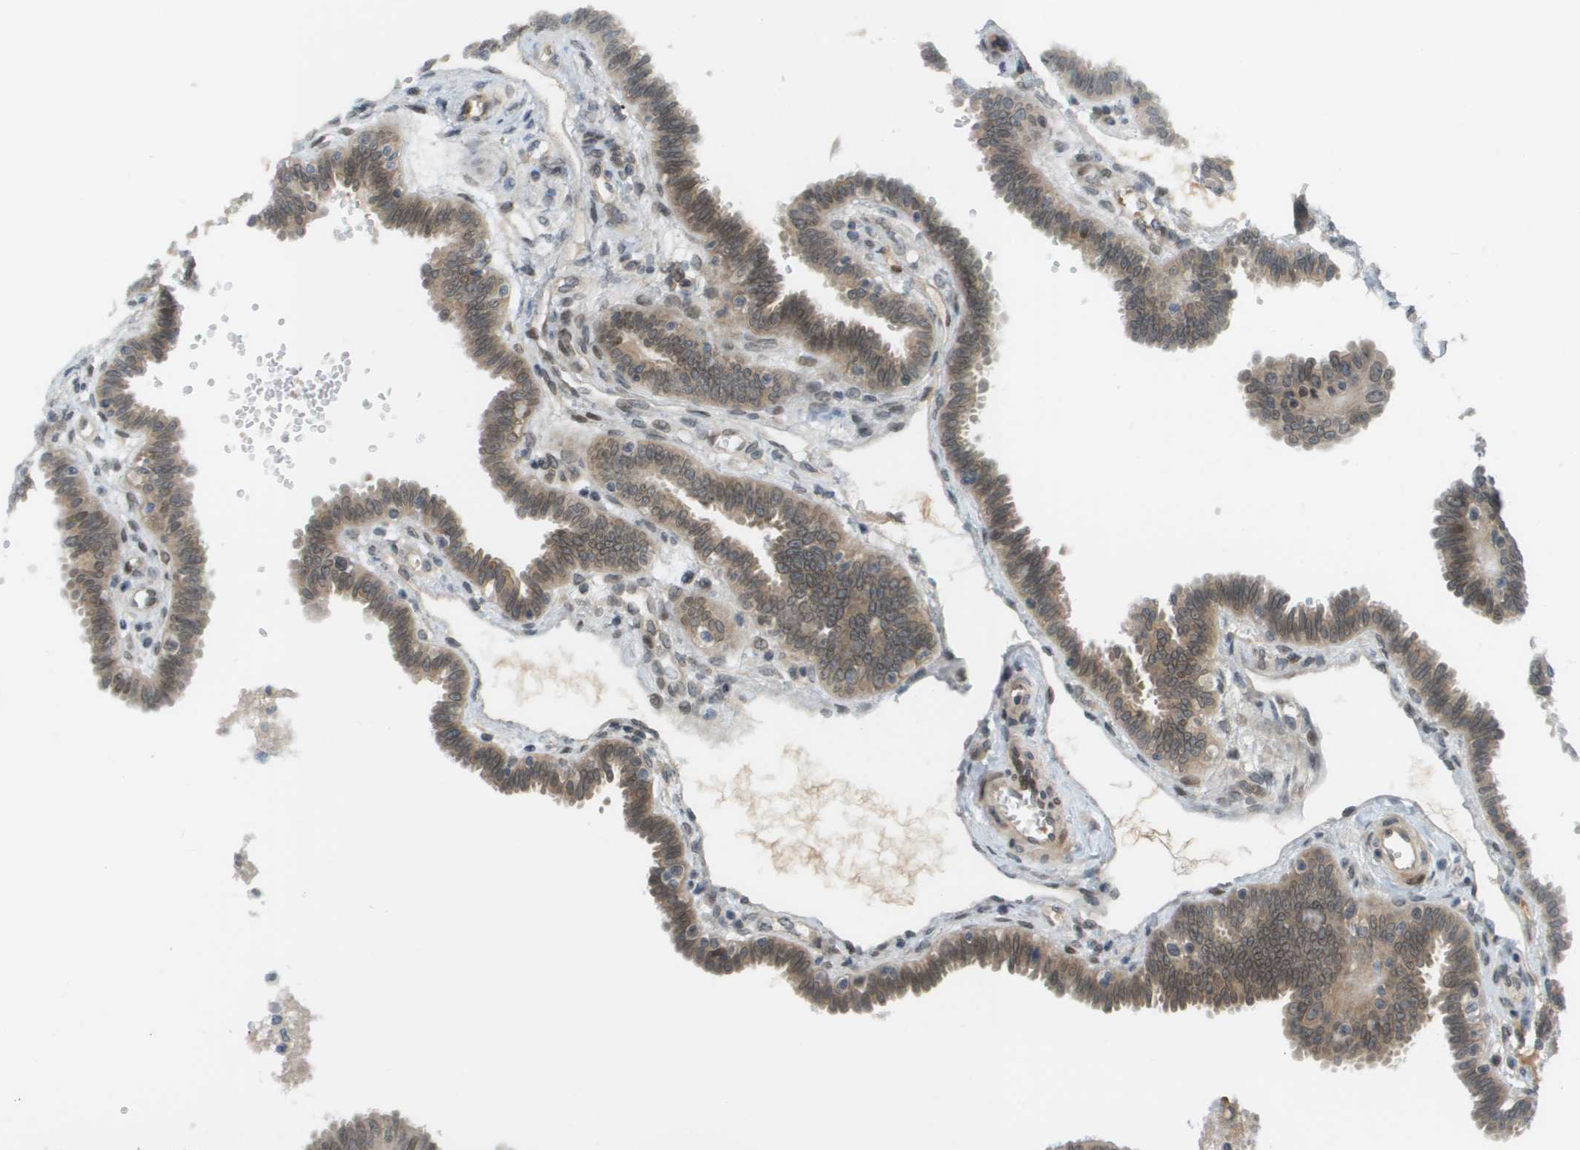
{"staining": {"intensity": "moderate", "quantity": ">75%", "location": "cytoplasmic/membranous,nuclear"}, "tissue": "fallopian tube", "cell_type": "Glandular cells", "image_type": "normal", "snomed": [{"axis": "morphology", "description": "Normal tissue, NOS"}, {"axis": "topography", "description": "Fallopian tube"}], "caption": "Moderate cytoplasmic/membranous,nuclear positivity is identified in about >75% of glandular cells in normal fallopian tube. (DAB (3,3'-diaminobenzidine) IHC, brown staining for protein, blue staining for nuclei).", "gene": "CACNB4", "patient": {"sex": "female", "age": 32}}